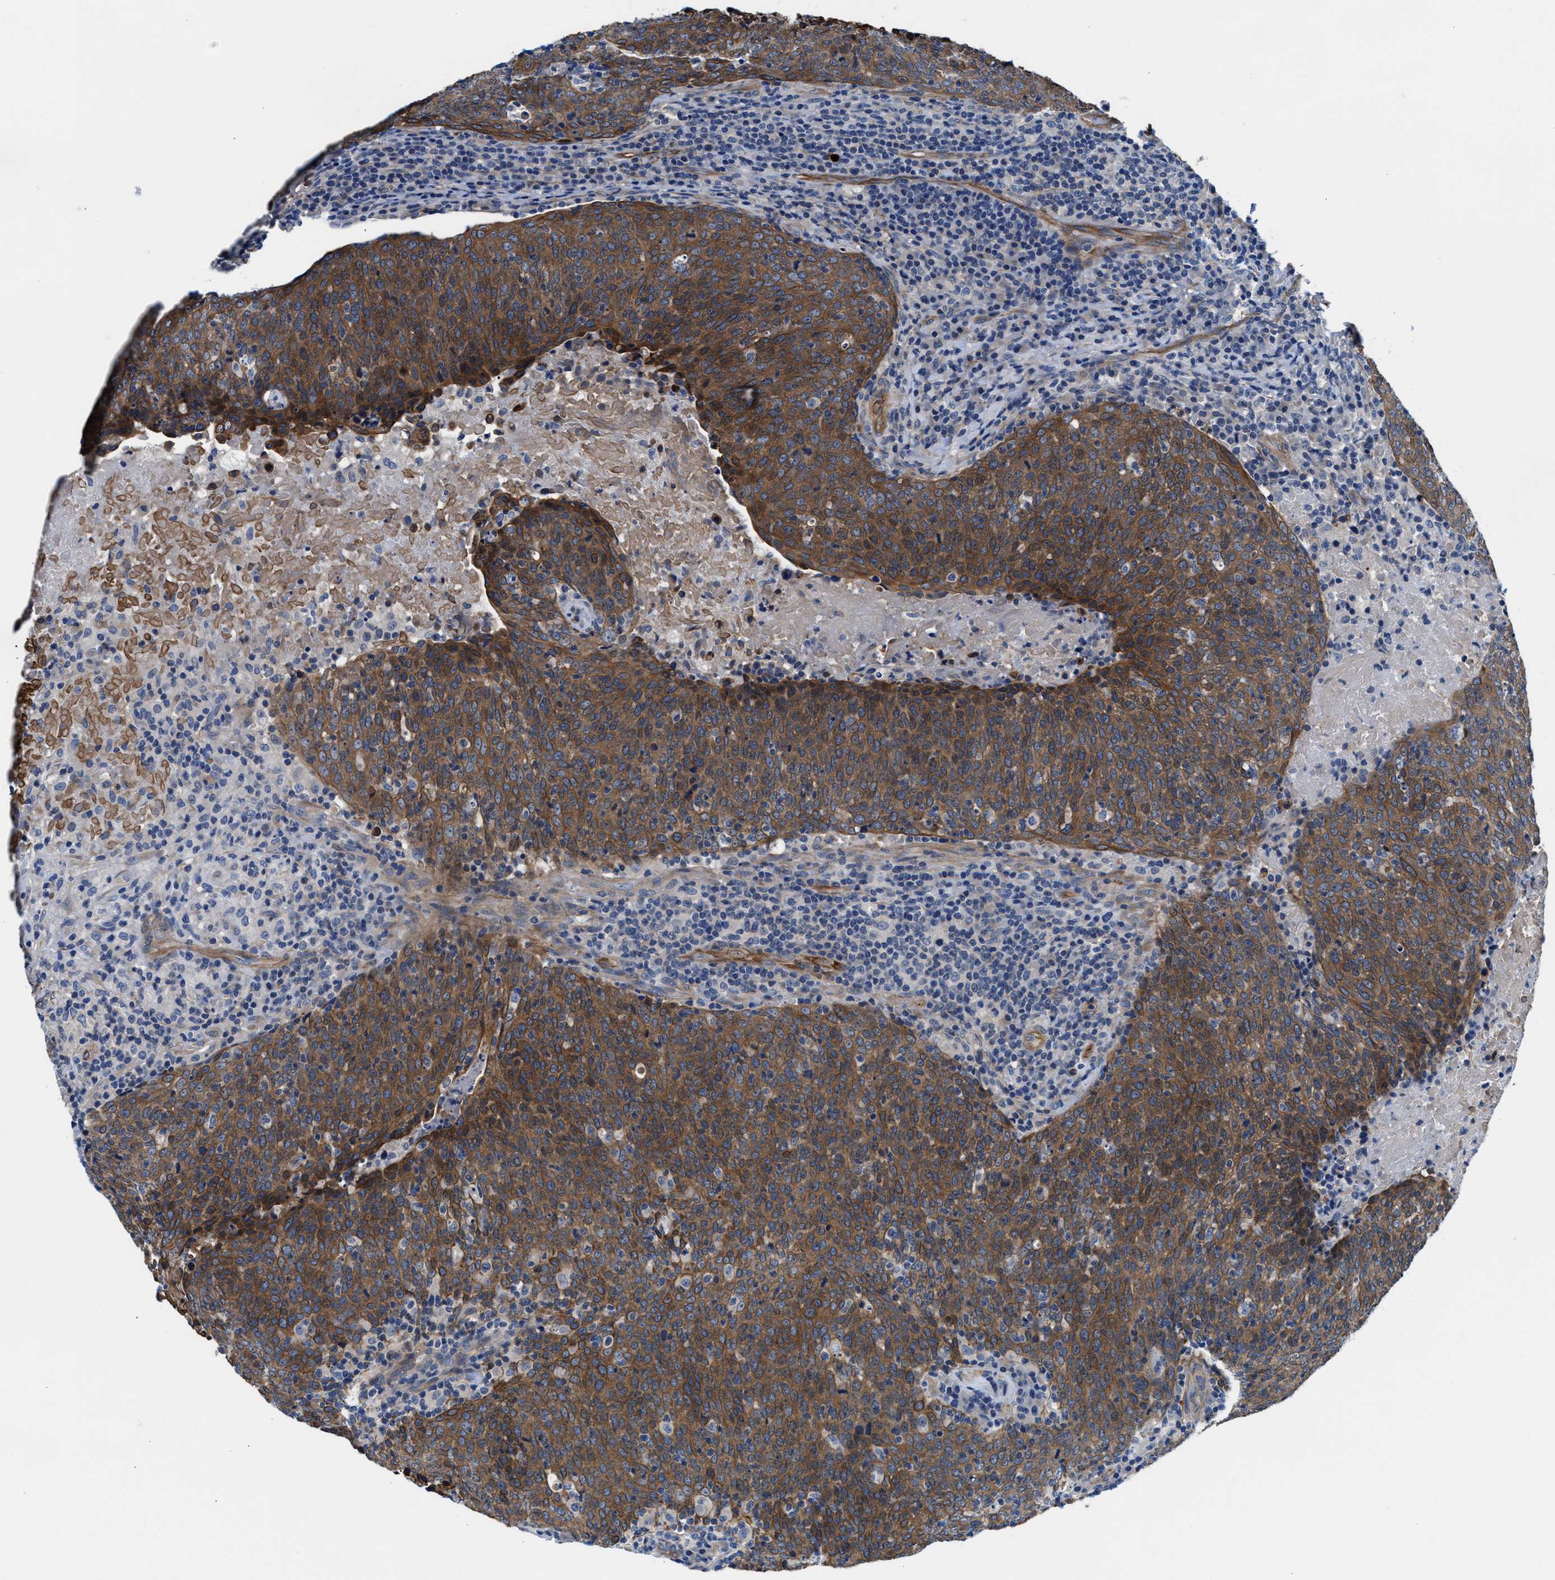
{"staining": {"intensity": "moderate", "quantity": ">75%", "location": "cytoplasmic/membranous"}, "tissue": "head and neck cancer", "cell_type": "Tumor cells", "image_type": "cancer", "snomed": [{"axis": "morphology", "description": "Squamous cell carcinoma, NOS"}, {"axis": "morphology", "description": "Squamous cell carcinoma, metastatic, NOS"}, {"axis": "topography", "description": "Lymph node"}, {"axis": "topography", "description": "Head-Neck"}], "caption": "Immunohistochemistry (IHC) of head and neck squamous cell carcinoma shows medium levels of moderate cytoplasmic/membranous positivity in about >75% of tumor cells.", "gene": "PARG", "patient": {"sex": "male", "age": 62}}